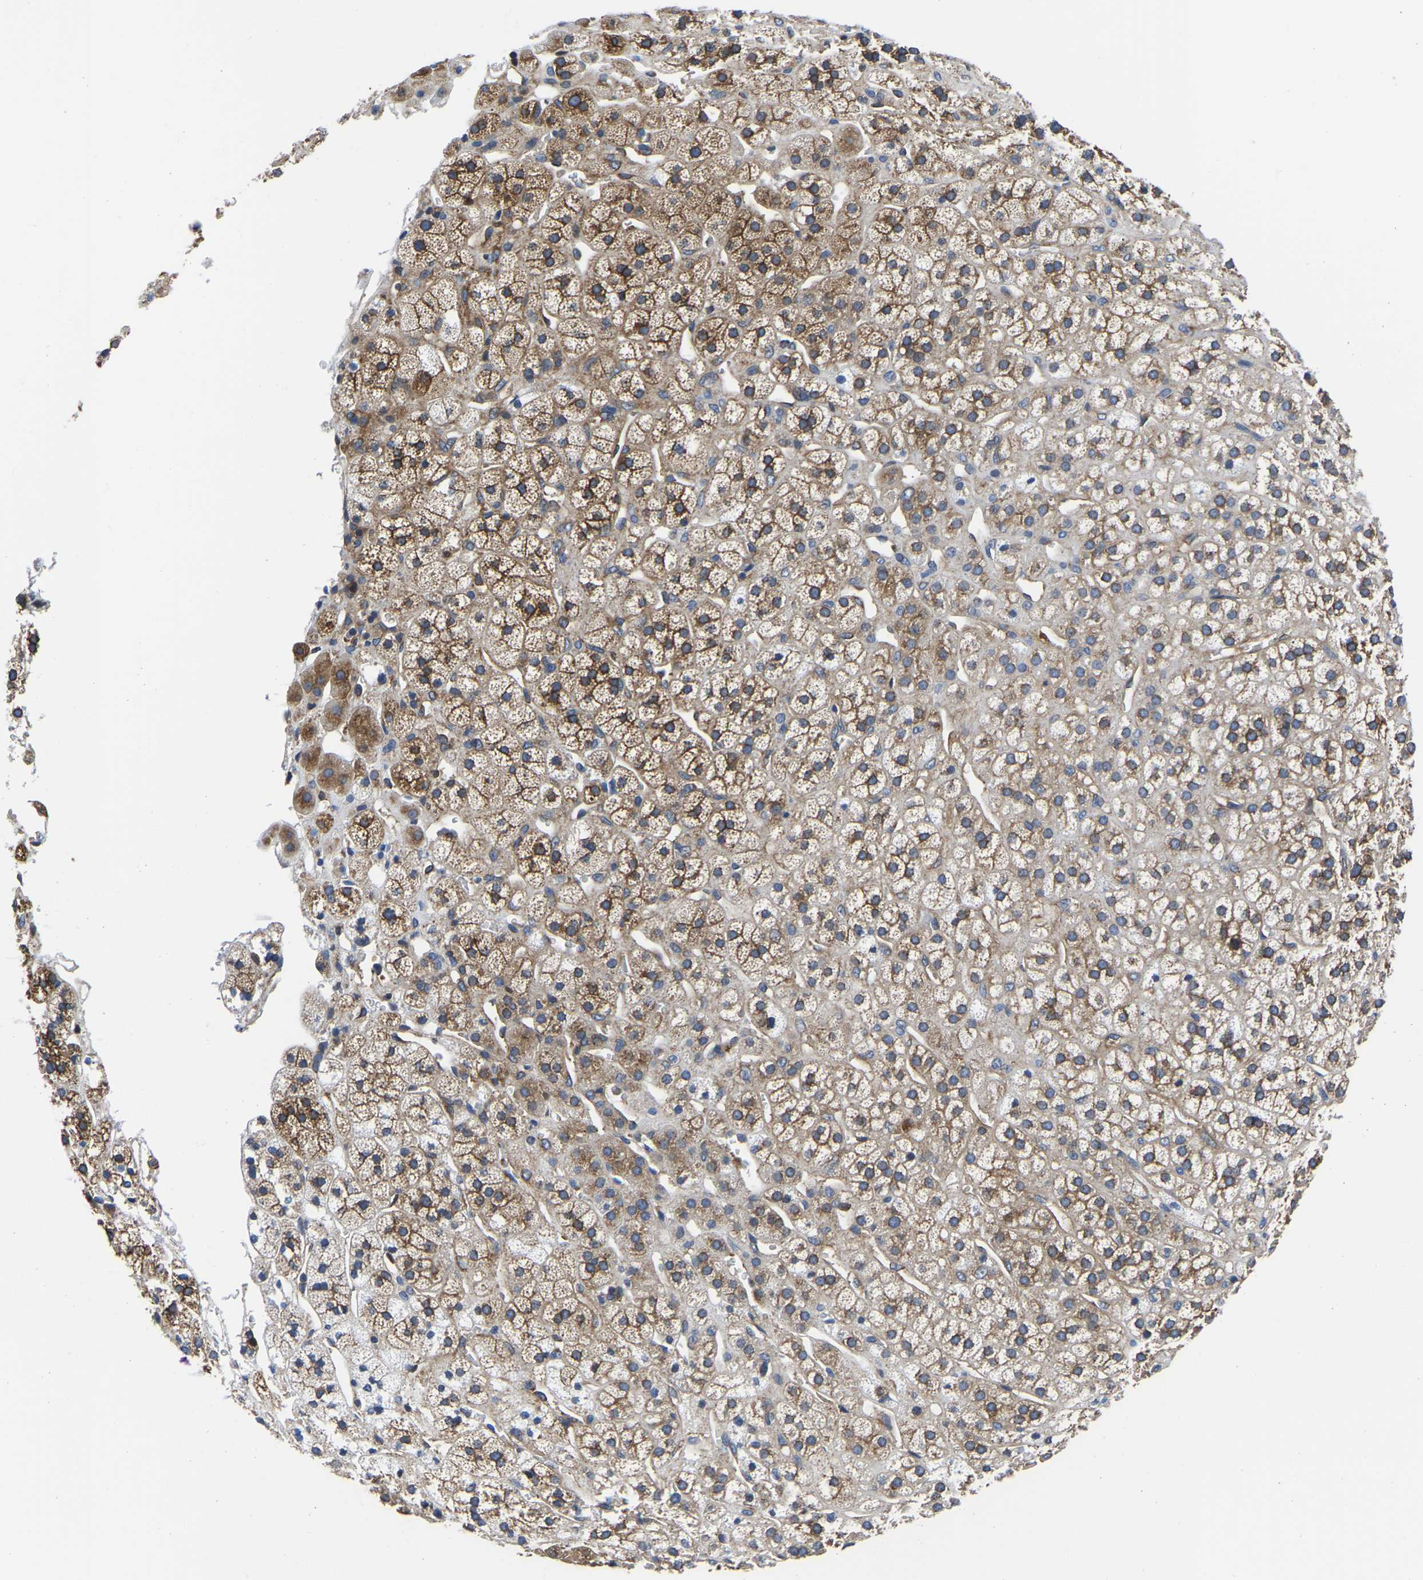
{"staining": {"intensity": "moderate", "quantity": "25%-75%", "location": "cytoplasmic/membranous"}, "tissue": "adrenal gland", "cell_type": "Glandular cells", "image_type": "normal", "snomed": [{"axis": "morphology", "description": "Normal tissue, NOS"}, {"axis": "topography", "description": "Adrenal gland"}], "caption": "IHC (DAB) staining of normal adrenal gland exhibits moderate cytoplasmic/membranous protein expression in about 25%-75% of glandular cells.", "gene": "TFG", "patient": {"sex": "male", "age": 56}}